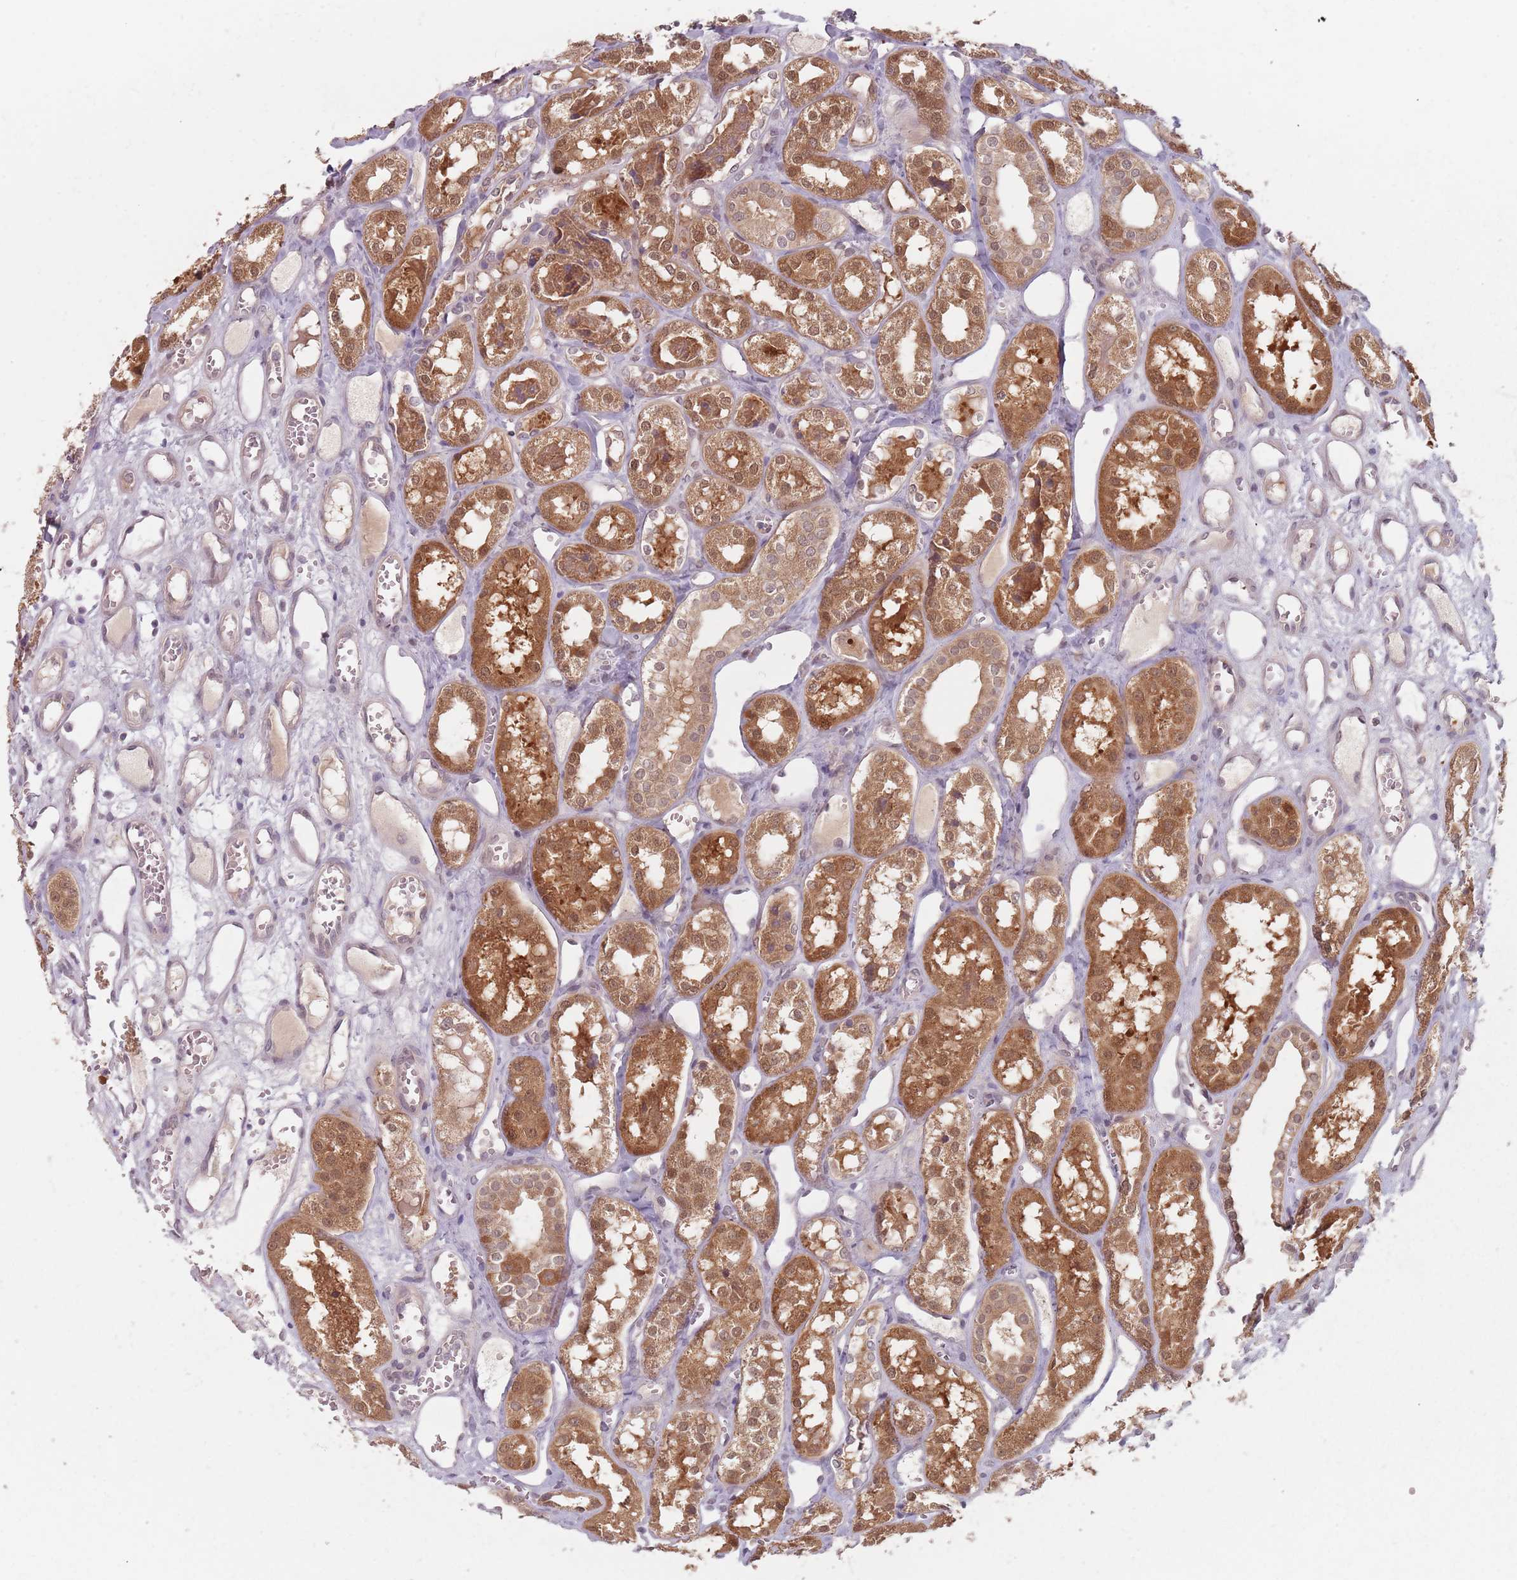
{"staining": {"intensity": "negative", "quantity": "none", "location": "none"}, "tissue": "kidney", "cell_type": "Cells in glomeruli", "image_type": "normal", "snomed": [{"axis": "morphology", "description": "Normal tissue, NOS"}, {"axis": "topography", "description": "Kidney"}], "caption": "Human kidney stained for a protein using immunohistochemistry demonstrates no staining in cells in glomeruli.", "gene": "NAXE", "patient": {"sex": "male", "age": 16}}